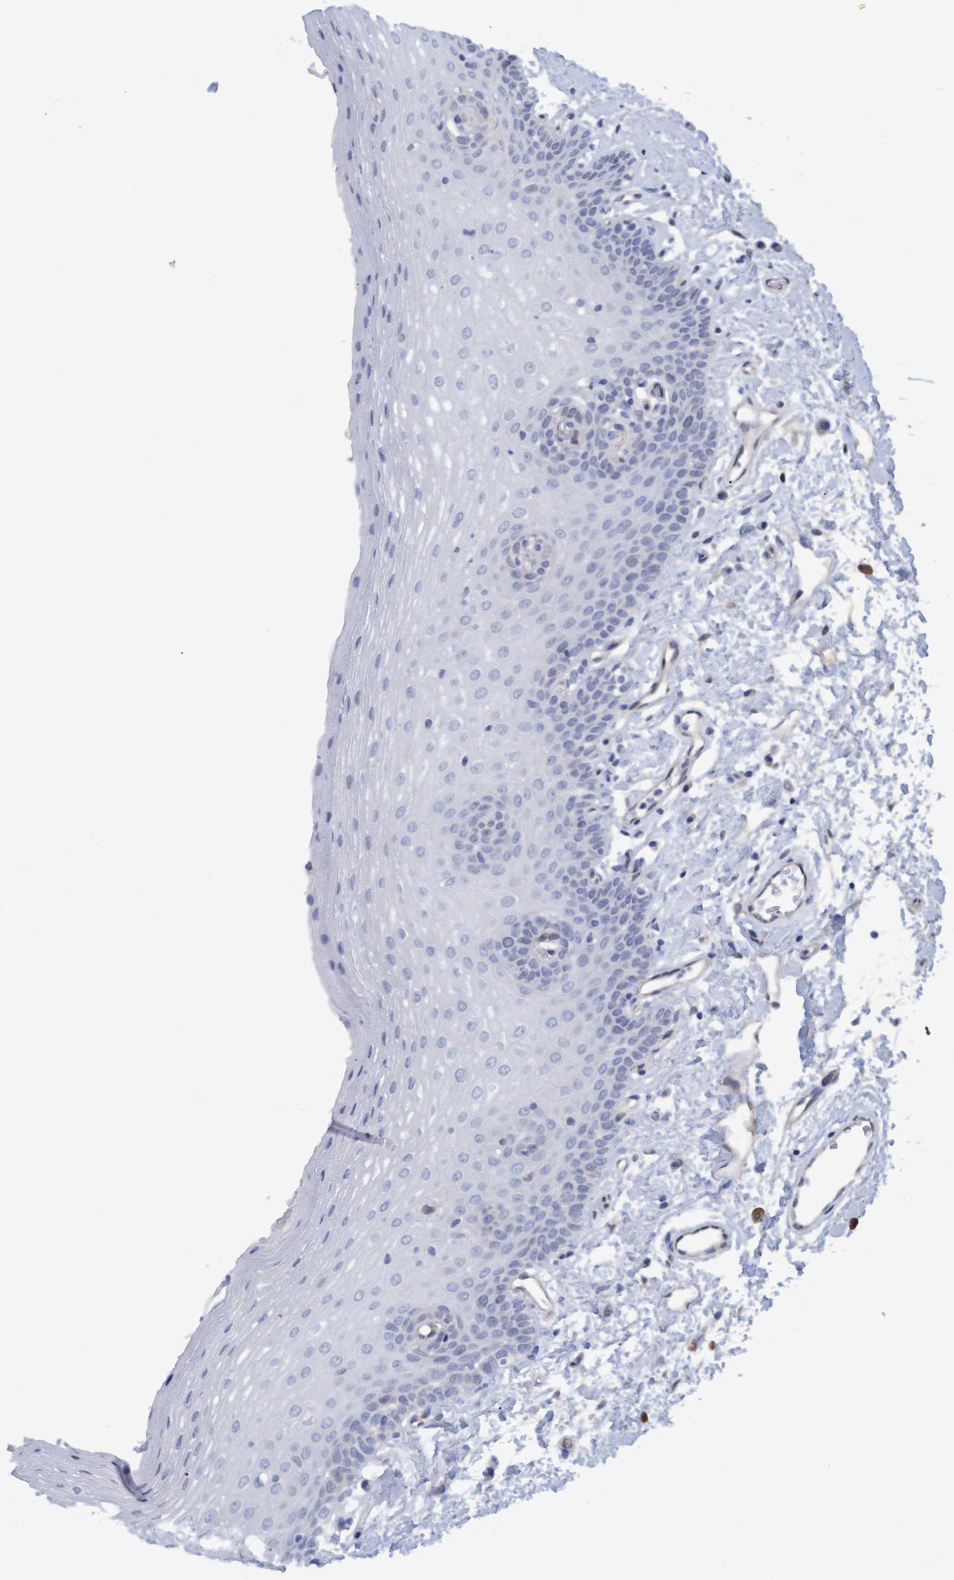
{"staining": {"intensity": "negative", "quantity": "none", "location": "none"}, "tissue": "oral mucosa", "cell_type": "Squamous epithelial cells", "image_type": "normal", "snomed": [{"axis": "morphology", "description": "Normal tissue, NOS"}, {"axis": "topography", "description": "Oral tissue"}], "caption": "The IHC image has no significant positivity in squamous epithelial cells of oral mucosa.", "gene": "STXBP1", "patient": {"sex": "male", "age": 66}}